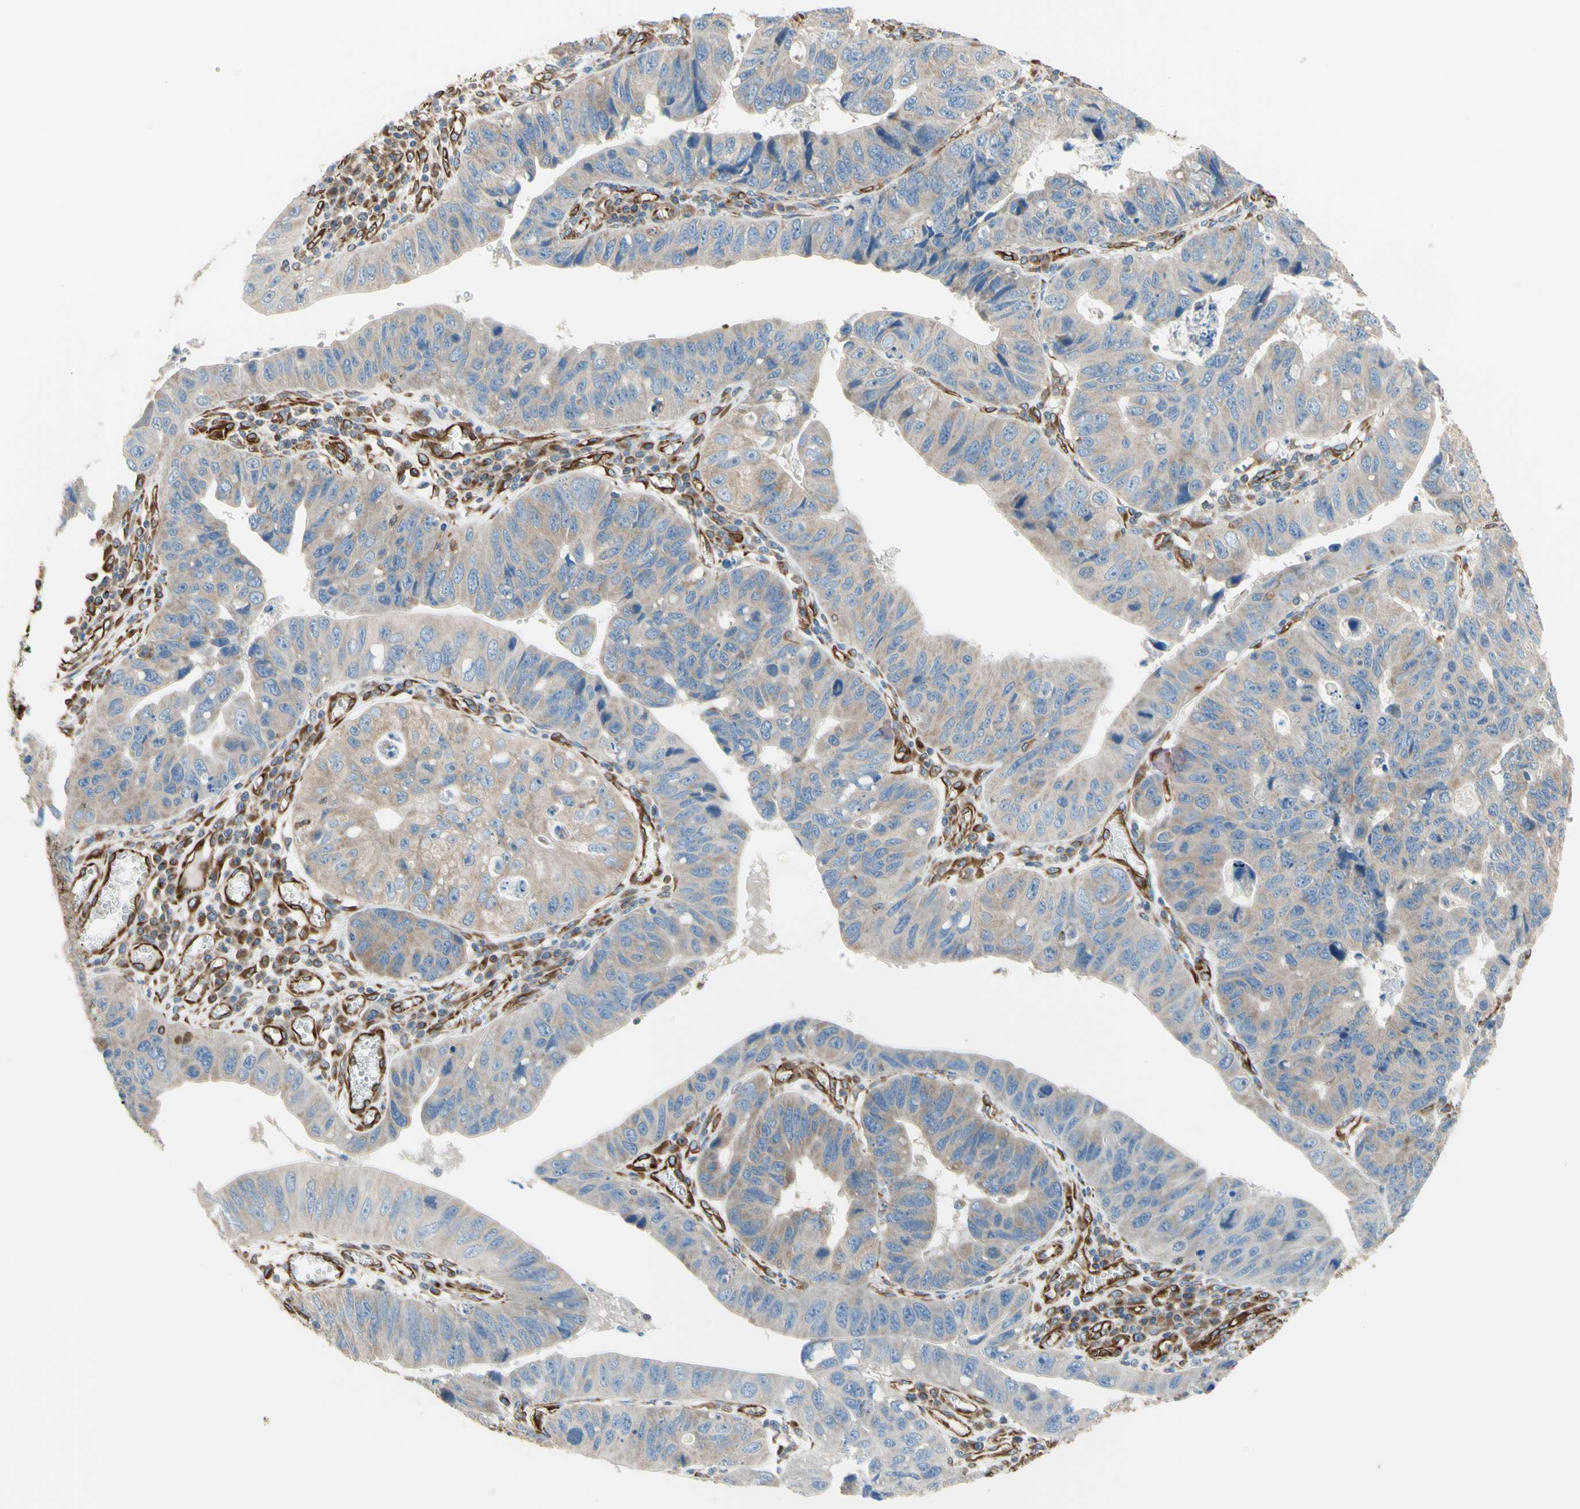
{"staining": {"intensity": "weak", "quantity": ">75%", "location": "cytoplasmic/membranous"}, "tissue": "stomach cancer", "cell_type": "Tumor cells", "image_type": "cancer", "snomed": [{"axis": "morphology", "description": "Adenocarcinoma, NOS"}, {"axis": "topography", "description": "Stomach"}], "caption": "The immunohistochemical stain highlights weak cytoplasmic/membranous expression in tumor cells of stomach adenocarcinoma tissue. (brown staining indicates protein expression, while blue staining denotes nuclei).", "gene": "TRAF2", "patient": {"sex": "male", "age": 59}}